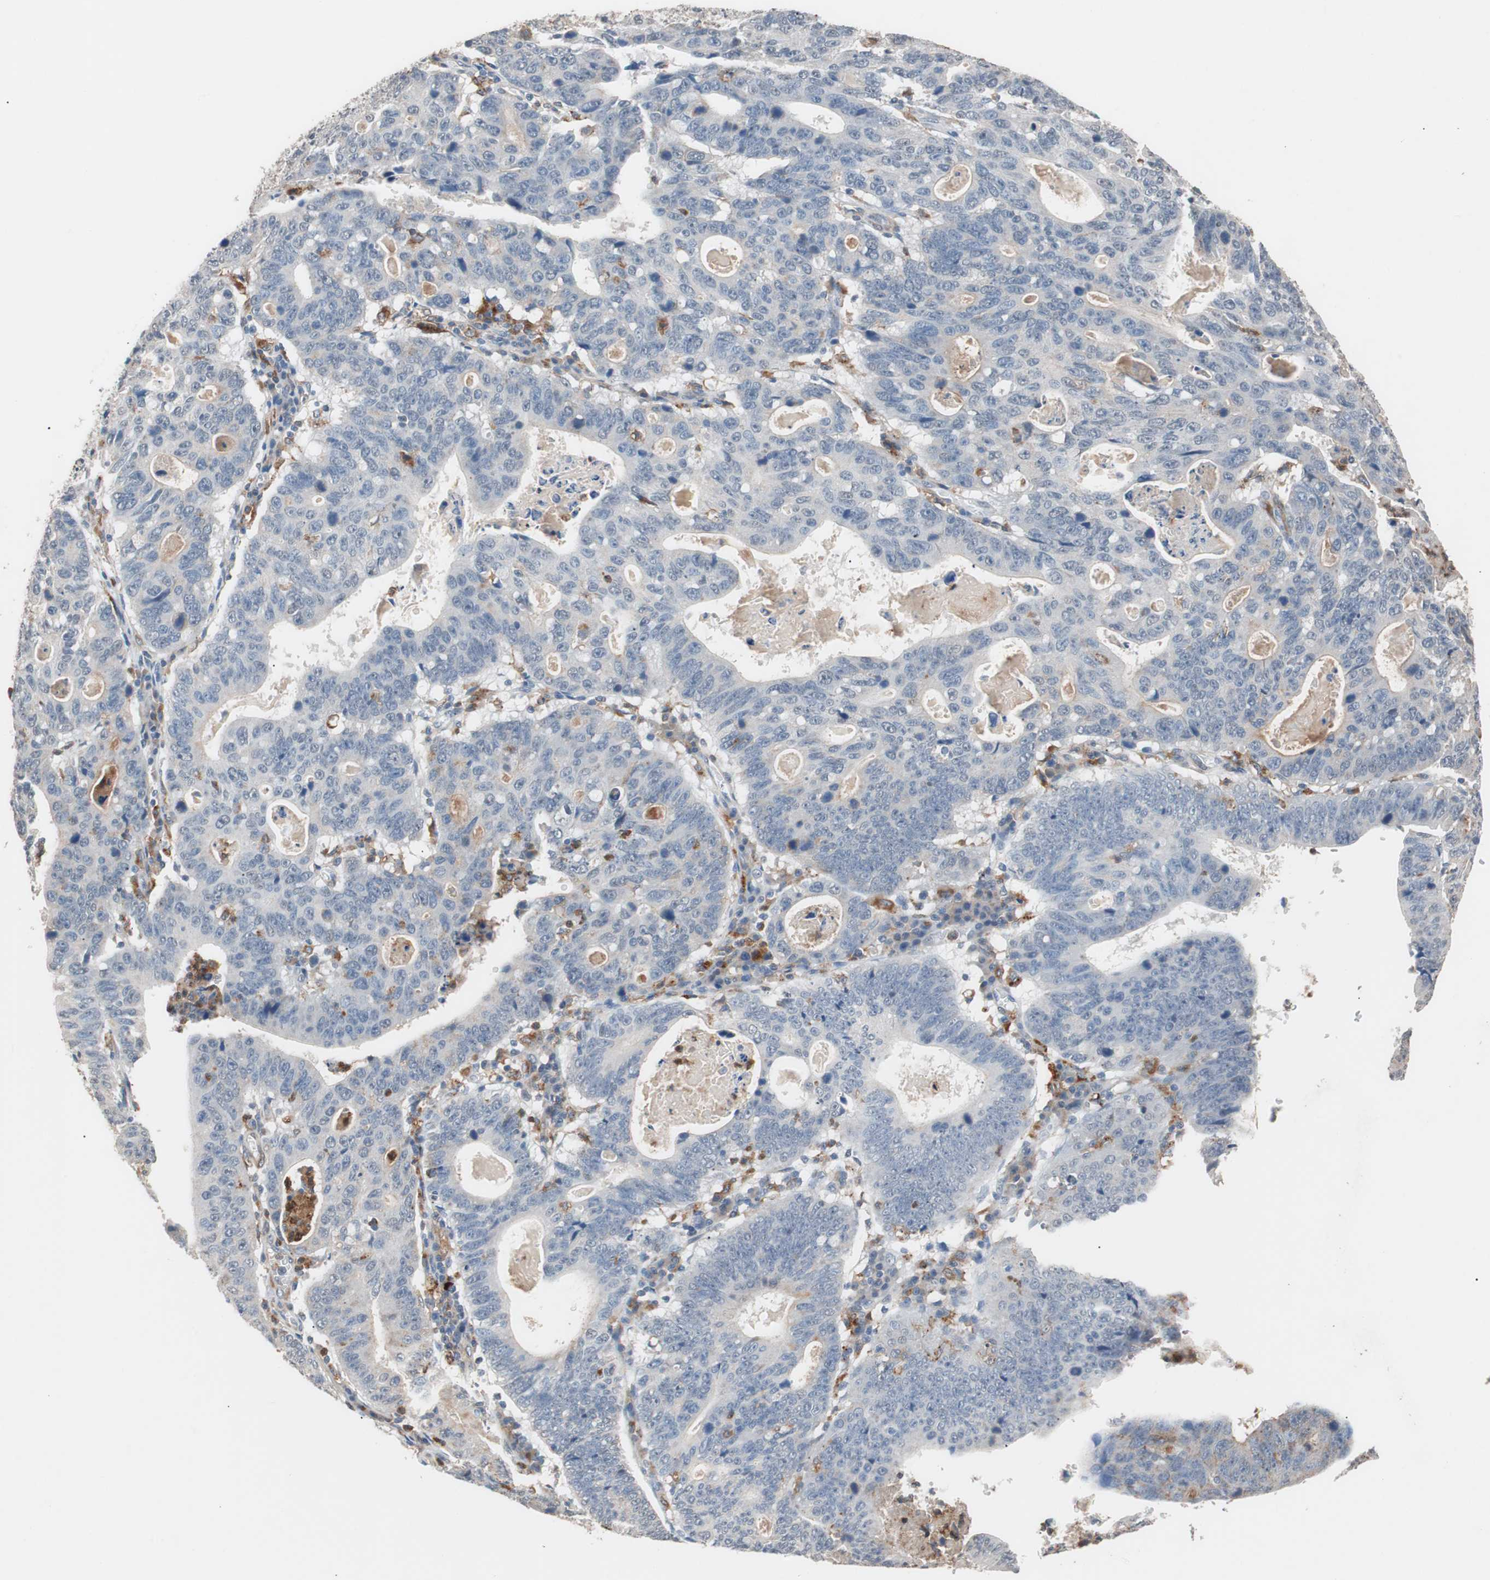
{"staining": {"intensity": "negative", "quantity": "none", "location": "none"}, "tissue": "stomach cancer", "cell_type": "Tumor cells", "image_type": "cancer", "snomed": [{"axis": "morphology", "description": "Adenocarcinoma, NOS"}, {"axis": "topography", "description": "Stomach"}], "caption": "This is an immunohistochemistry (IHC) image of stomach adenocarcinoma. There is no staining in tumor cells.", "gene": "LITAF", "patient": {"sex": "male", "age": 59}}